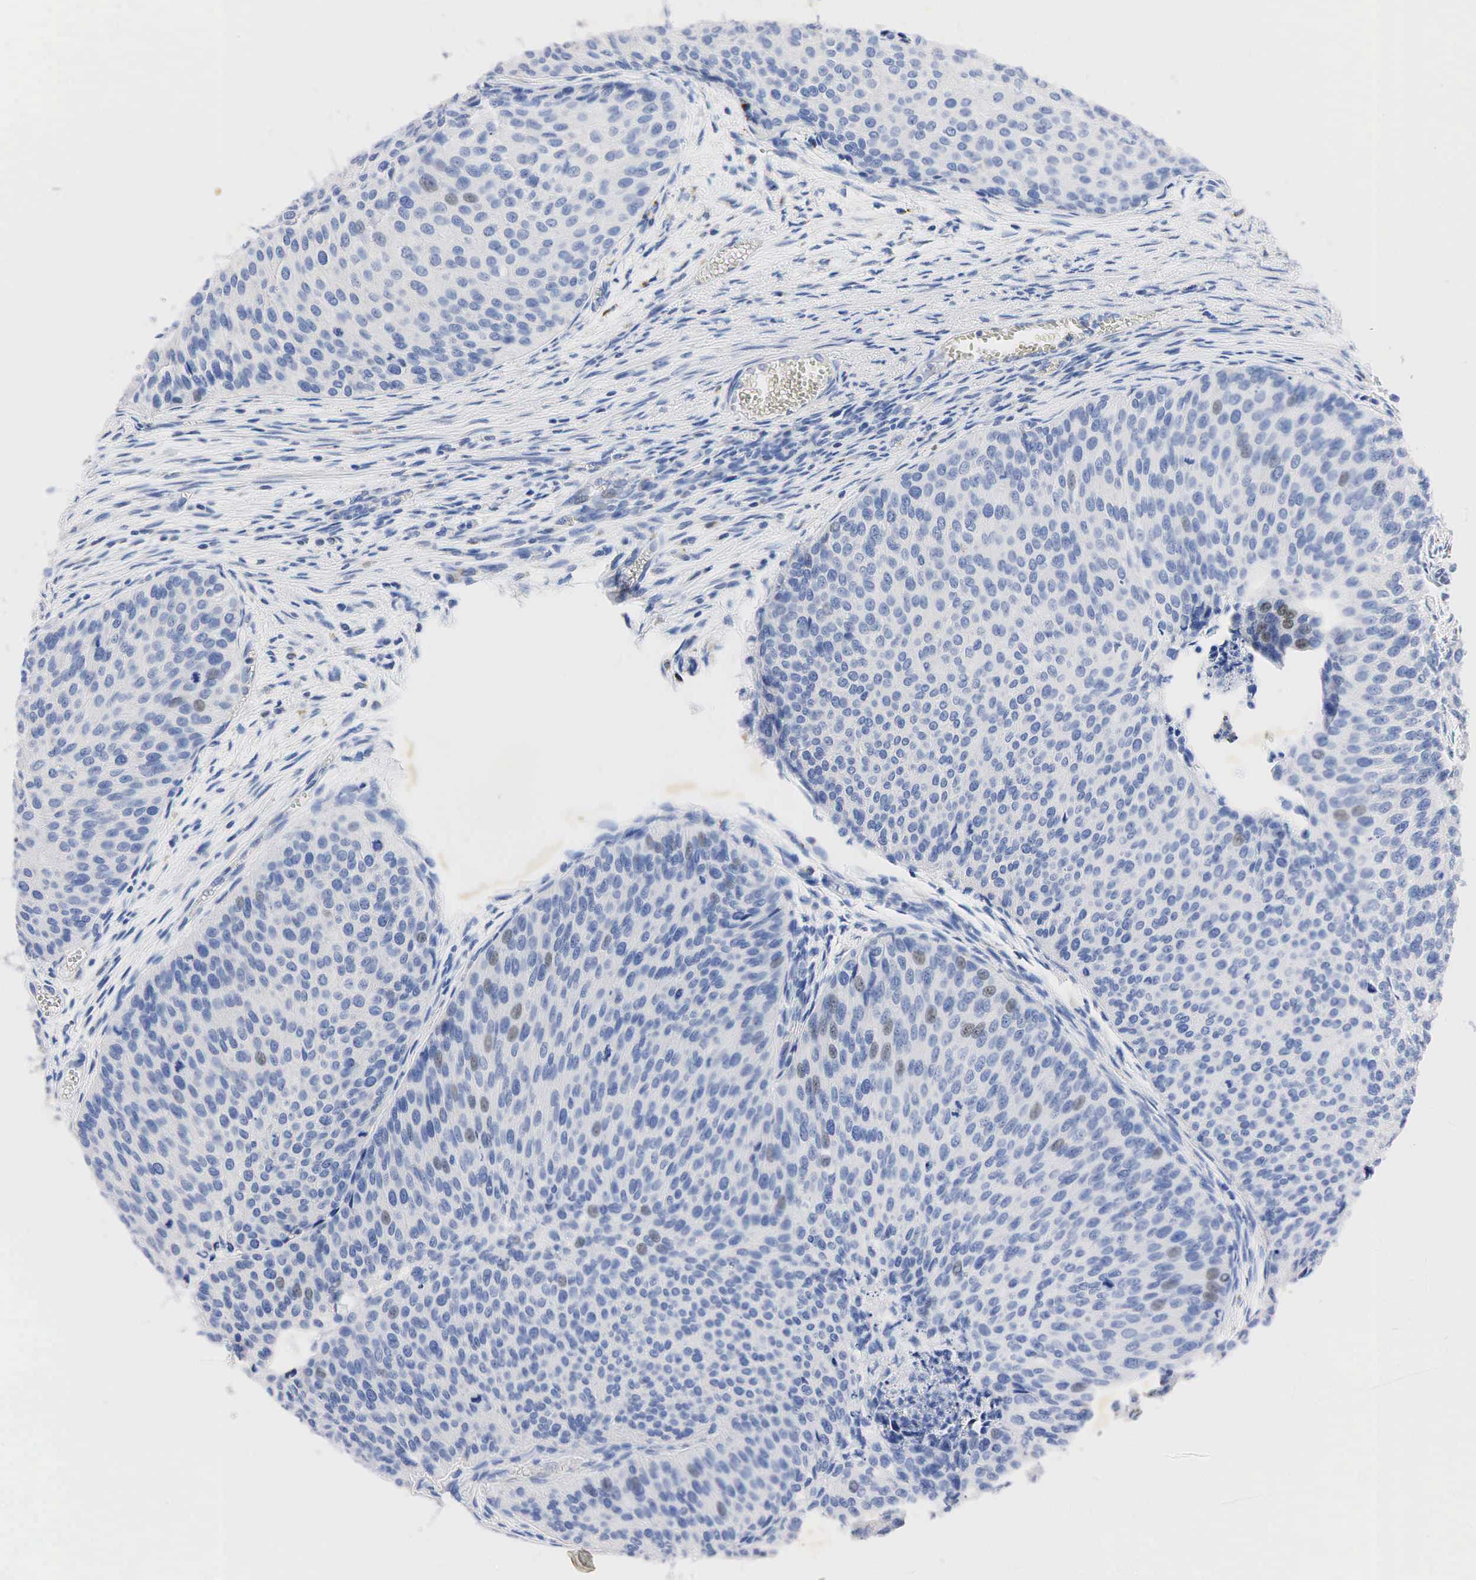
{"staining": {"intensity": "weak", "quantity": "<25%", "location": "cytoplasmic/membranous,nuclear"}, "tissue": "urothelial cancer", "cell_type": "Tumor cells", "image_type": "cancer", "snomed": [{"axis": "morphology", "description": "Urothelial carcinoma, Low grade"}, {"axis": "topography", "description": "Urinary bladder"}], "caption": "Tumor cells show no significant staining in urothelial carcinoma (low-grade).", "gene": "SYP", "patient": {"sex": "male", "age": 84}}